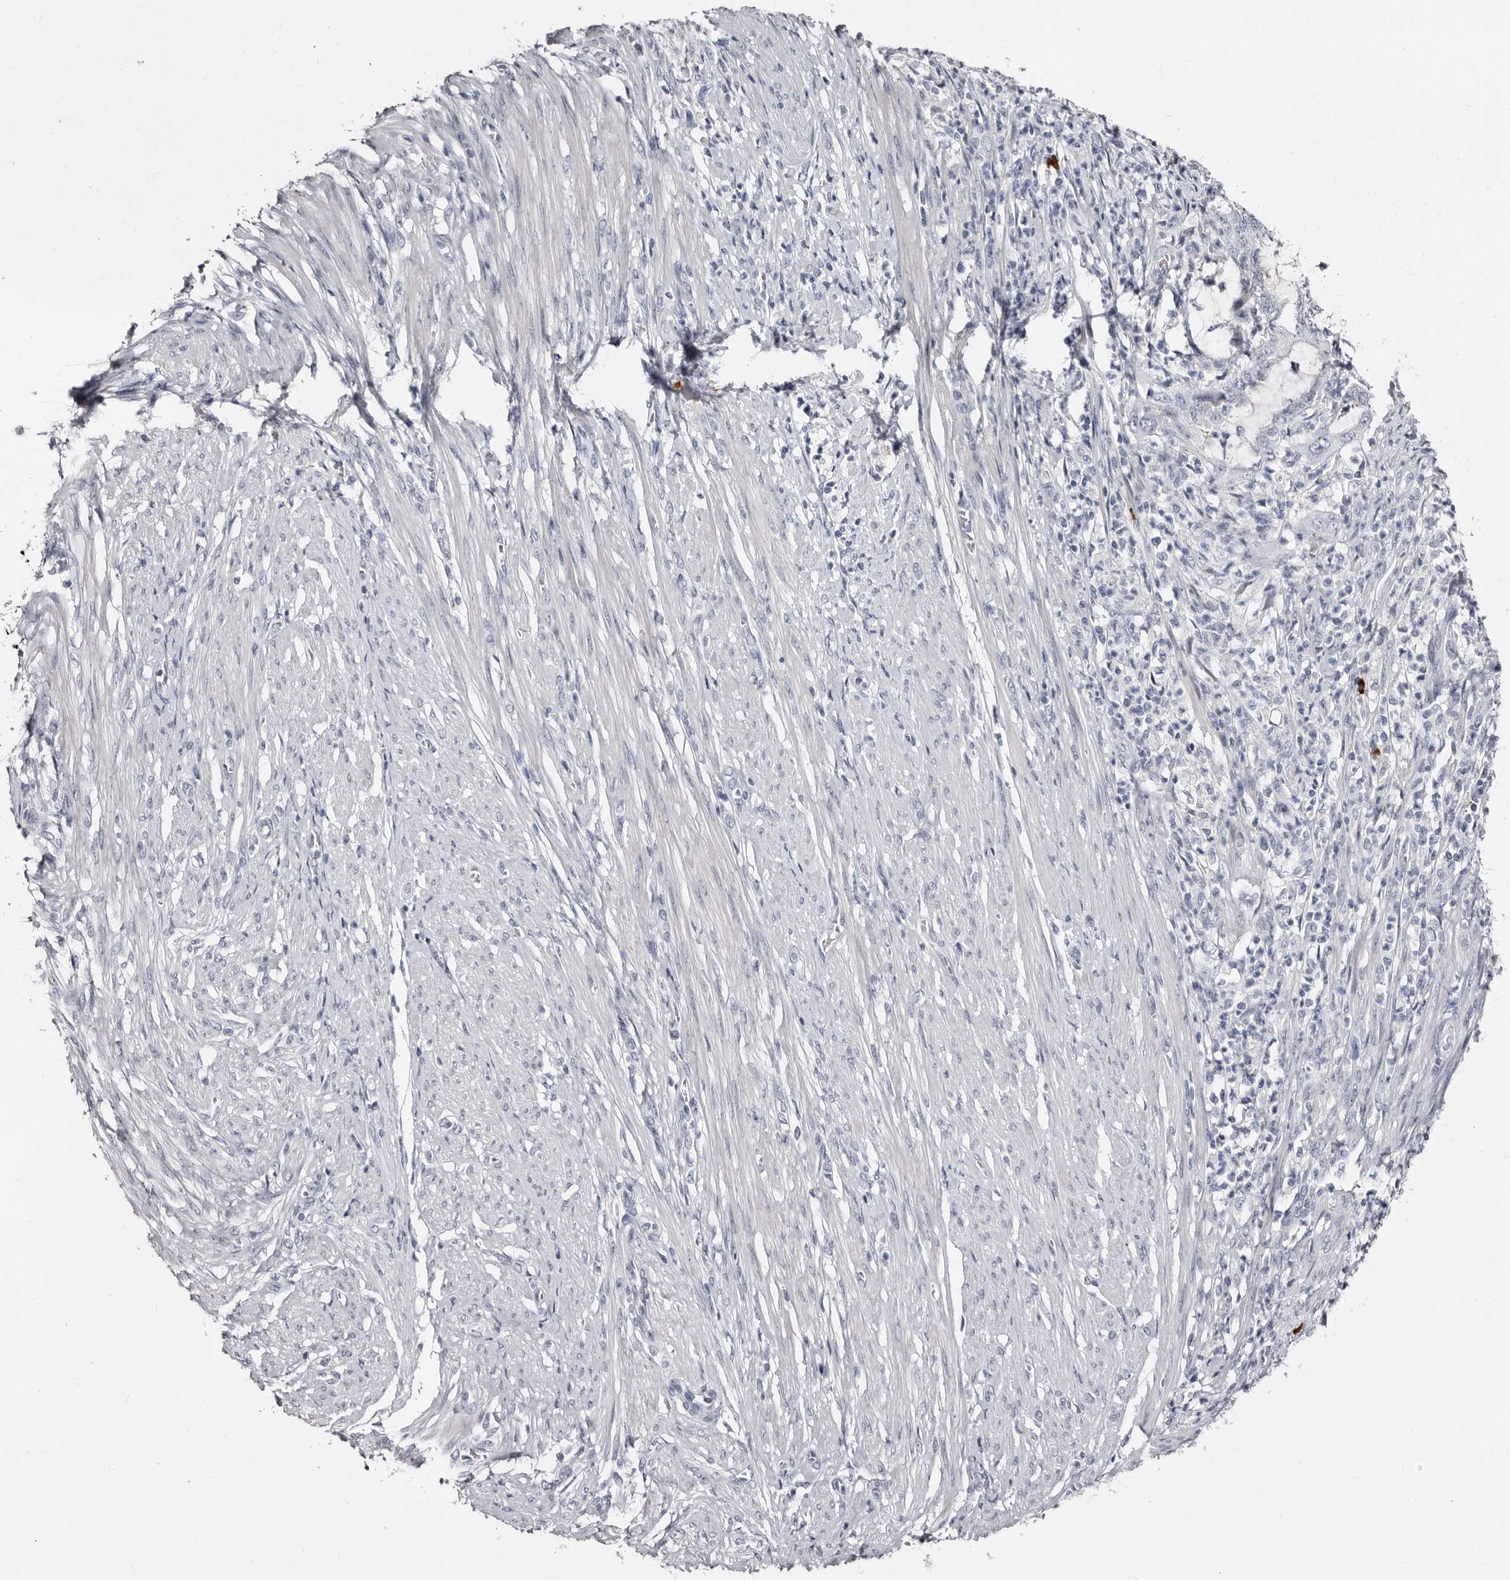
{"staining": {"intensity": "negative", "quantity": "none", "location": "none"}, "tissue": "endometrial cancer", "cell_type": "Tumor cells", "image_type": "cancer", "snomed": [{"axis": "morphology", "description": "Adenocarcinoma, NOS"}, {"axis": "topography", "description": "Endometrium"}], "caption": "An immunohistochemistry photomicrograph of endometrial cancer is shown. There is no staining in tumor cells of endometrial cancer.", "gene": "TBC1D22B", "patient": {"sex": "female", "age": 51}}